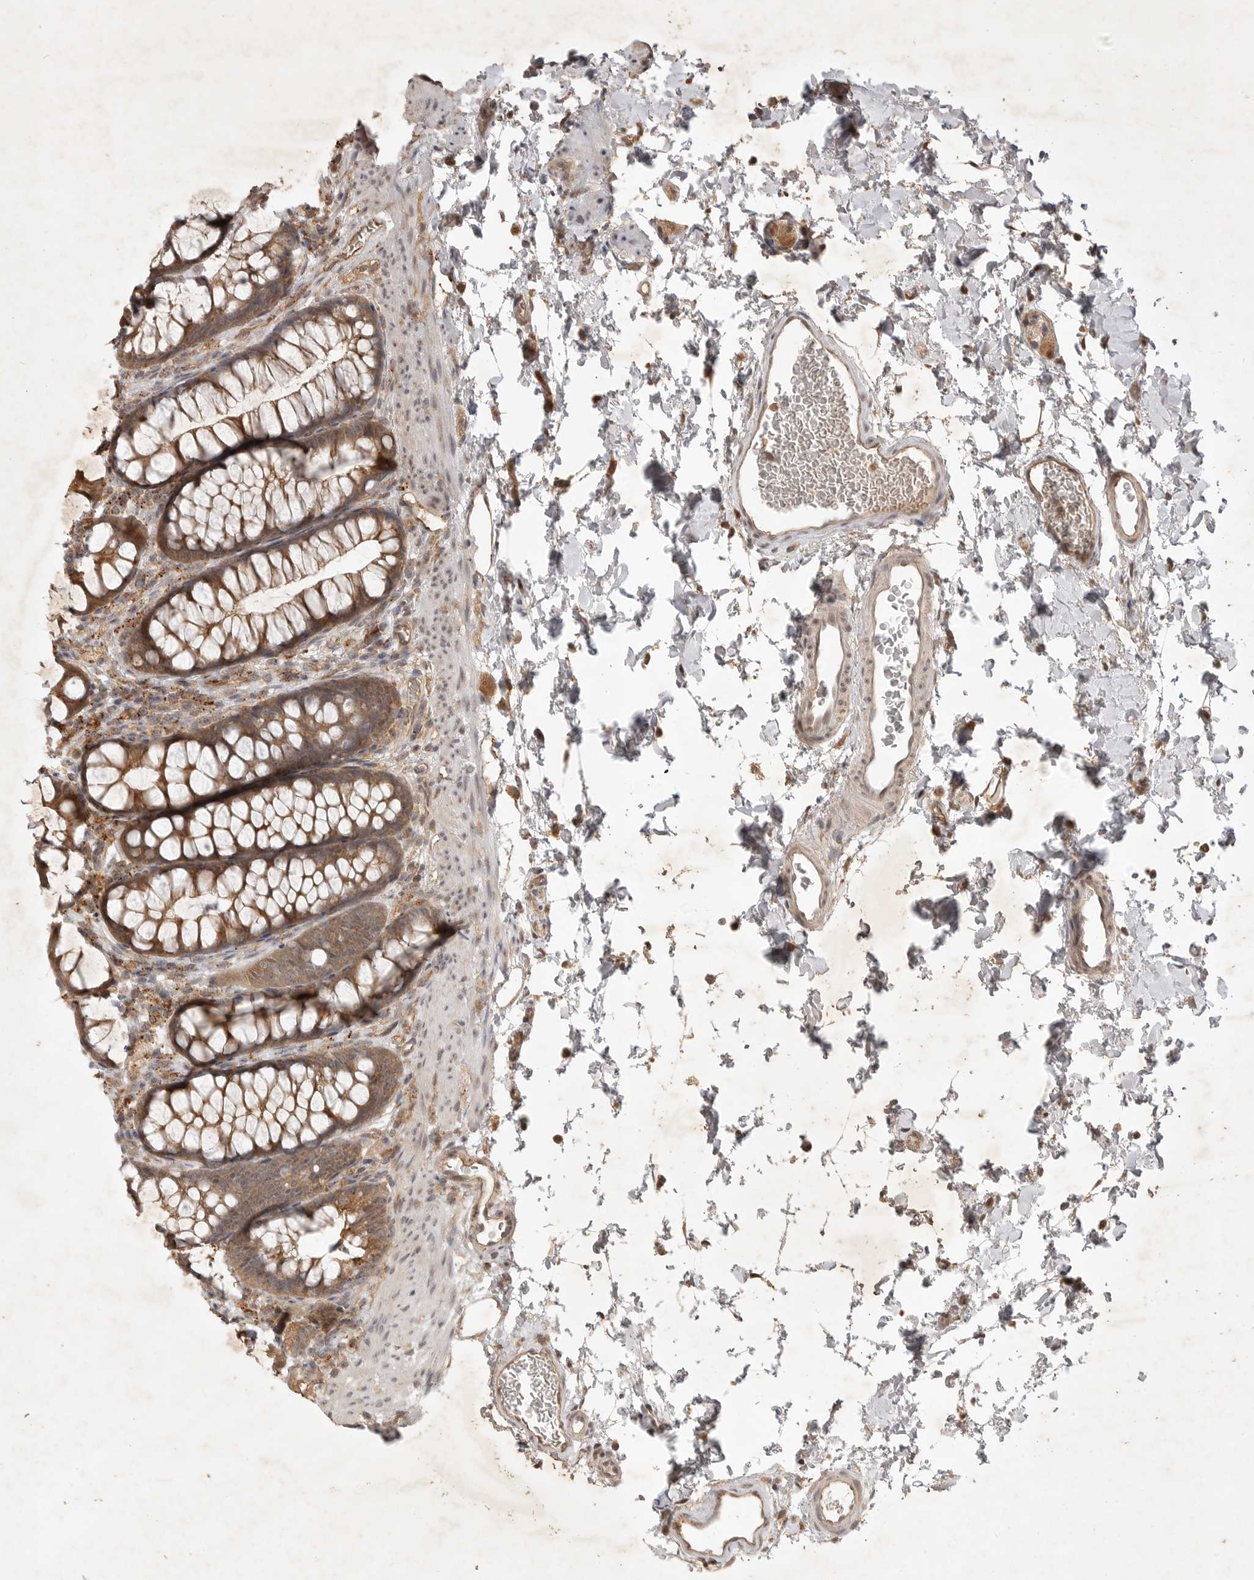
{"staining": {"intensity": "weak", "quantity": ">75%", "location": "cytoplasmic/membranous"}, "tissue": "colon", "cell_type": "Endothelial cells", "image_type": "normal", "snomed": [{"axis": "morphology", "description": "Normal tissue, NOS"}, {"axis": "topography", "description": "Colon"}], "caption": "Protein staining exhibits weak cytoplasmic/membranous staining in about >75% of endothelial cells in normal colon.", "gene": "ZNF232", "patient": {"sex": "female", "age": 62}}